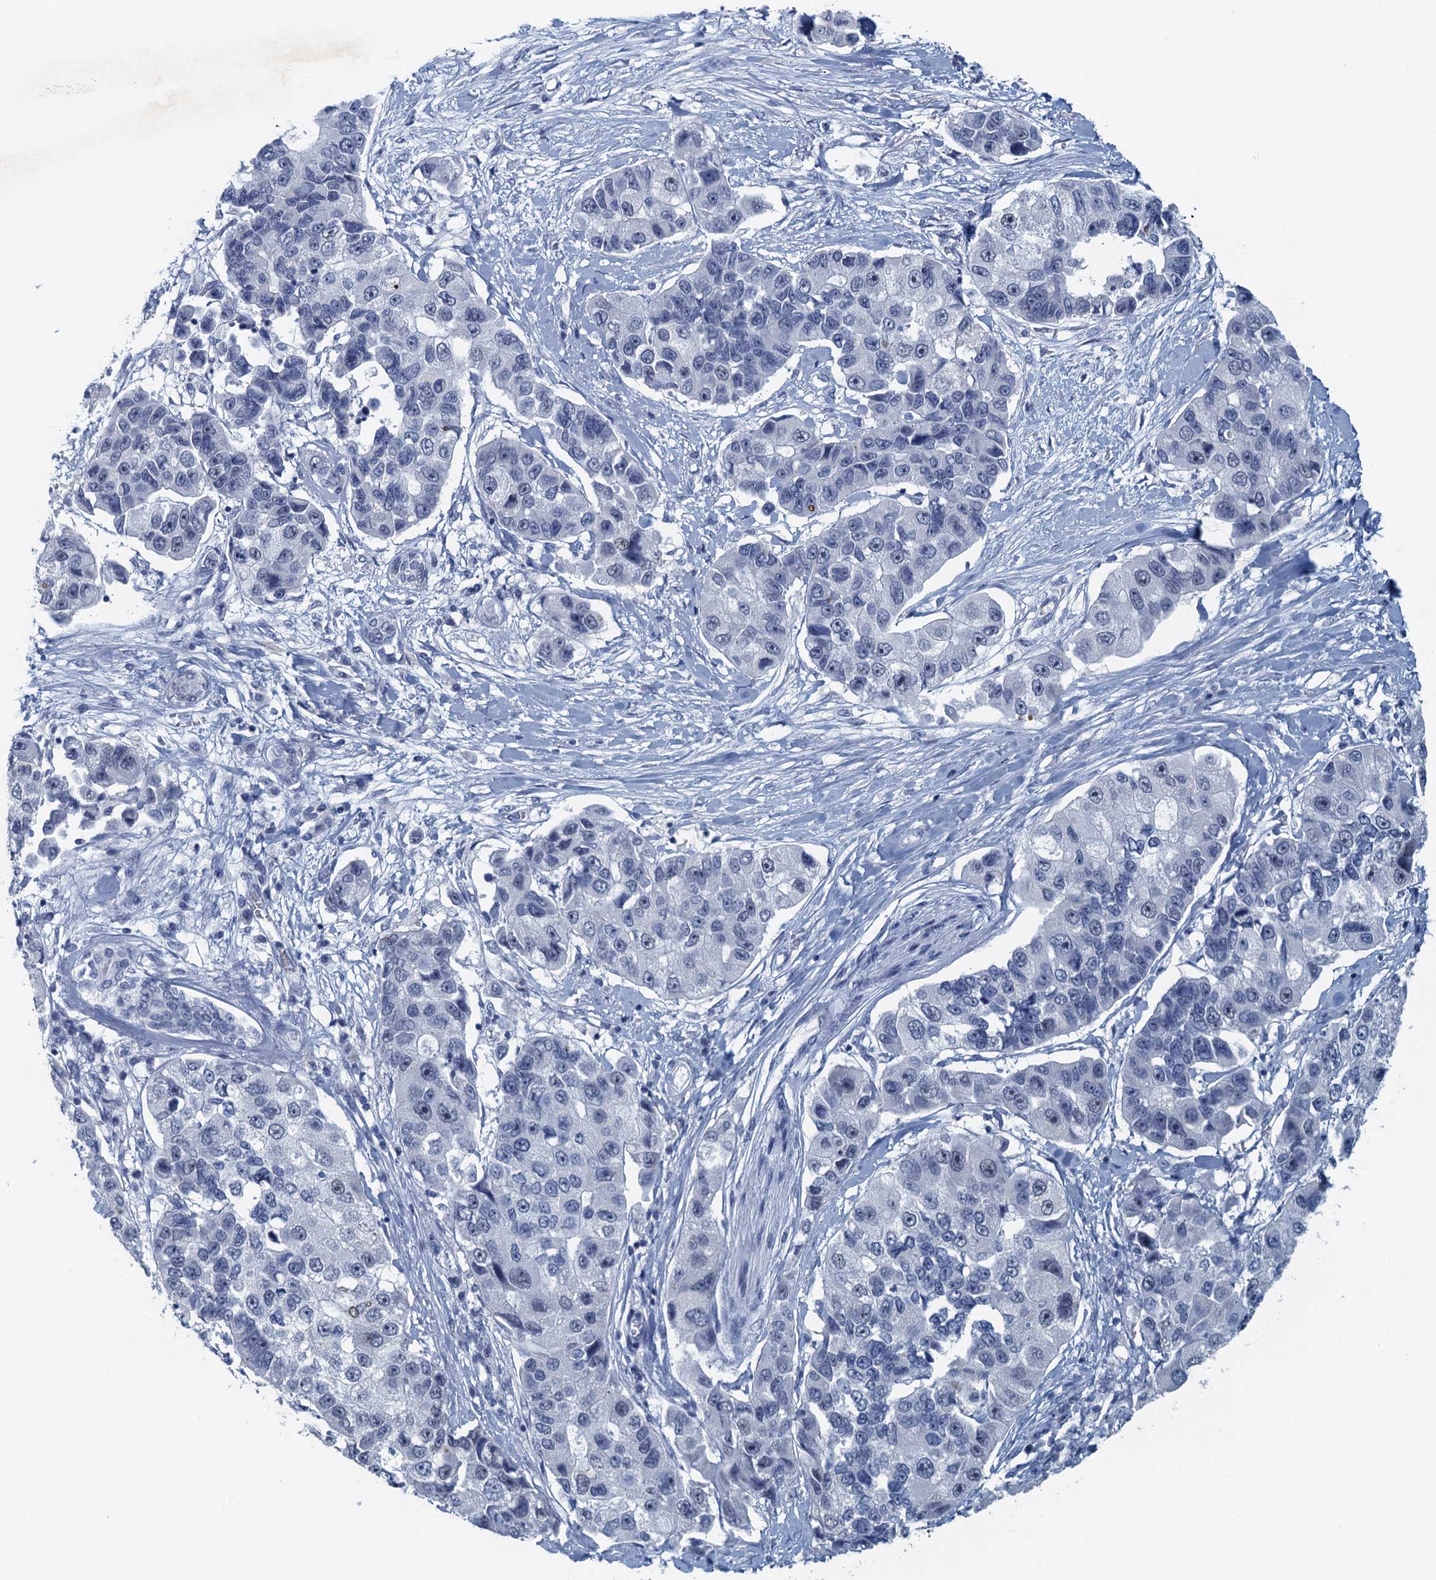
{"staining": {"intensity": "negative", "quantity": "none", "location": "none"}, "tissue": "lung cancer", "cell_type": "Tumor cells", "image_type": "cancer", "snomed": [{"axis": "morphology", "description": "Adenocarcinoma, NOS"}, {"axis": "topography", "description": "Lung"}], "caption": "Immunohistochemistry of human lung cancer (adenocarcinoma) exhibits no staining in tumor cells.", "gene": "TTLL9", "patient": {"sex": "female", "age": 54}}